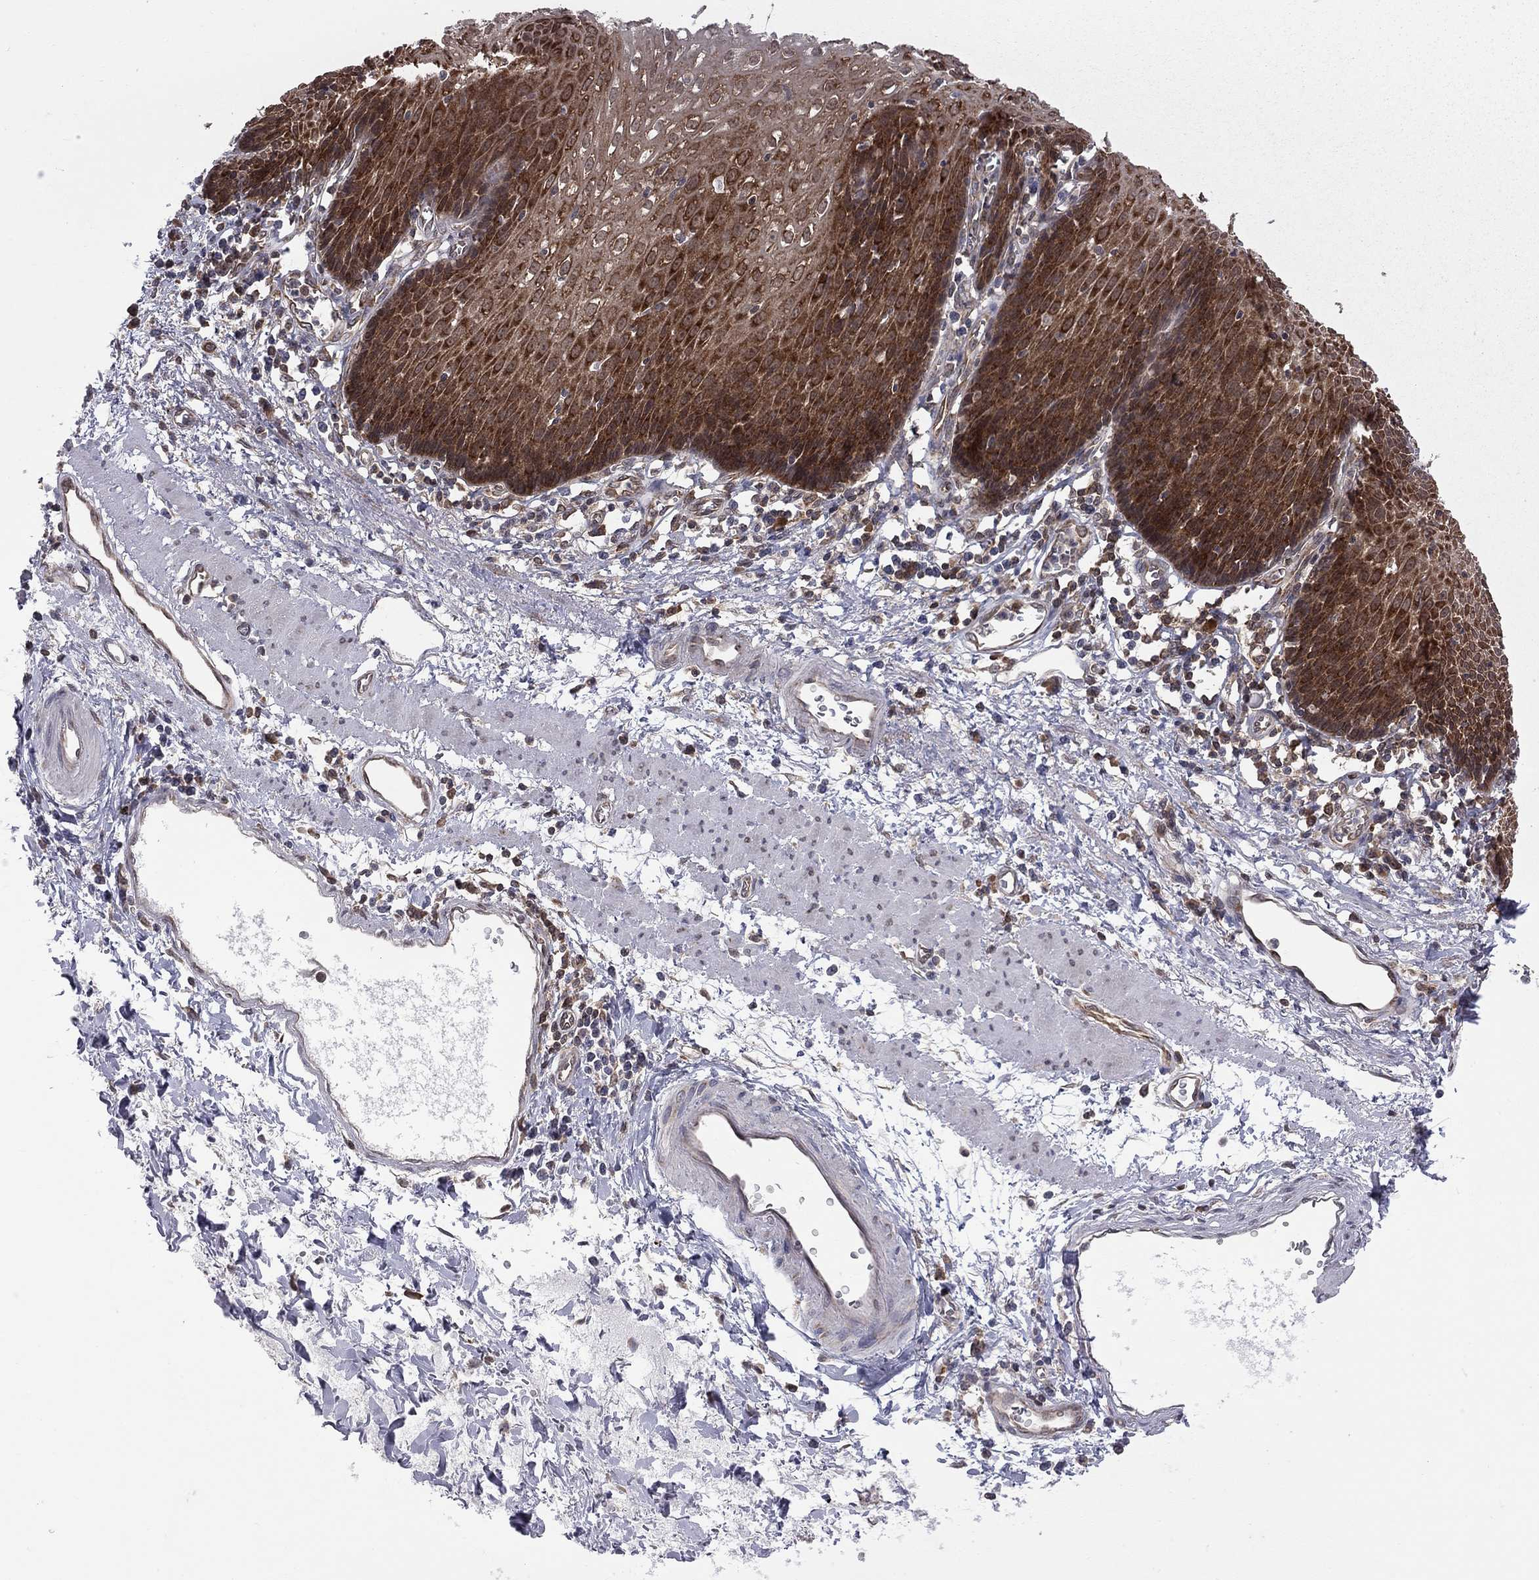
{"staining": {"intensity": "strong", "quantity": "25%-75%", "location": "cytoplasmic/membranous"}, "tissue": "esophagus", "cell_type": "Squamous epithelial cells", "image_type": "normal", "snomed": [{"axis": "morphology", "description": "Normal tissue, NOS"}, {"axis": "topography", "description": "Esophagus"}], "caption": "Immunohistochemistry (IHC) of unremarkable esophagus shows high levels of strong cytoplasmic/membranous staining in approximately 25%-75% of squamous epithelial cells. The protein of interest is stained brown, and the nuclei are stained in blue (DAB (3,3'-diaminobenzidine) IHC with brightfield microscopy, high magnification).", "gene": "NAA50", "patient": {"sex": "male", "age": 57}}